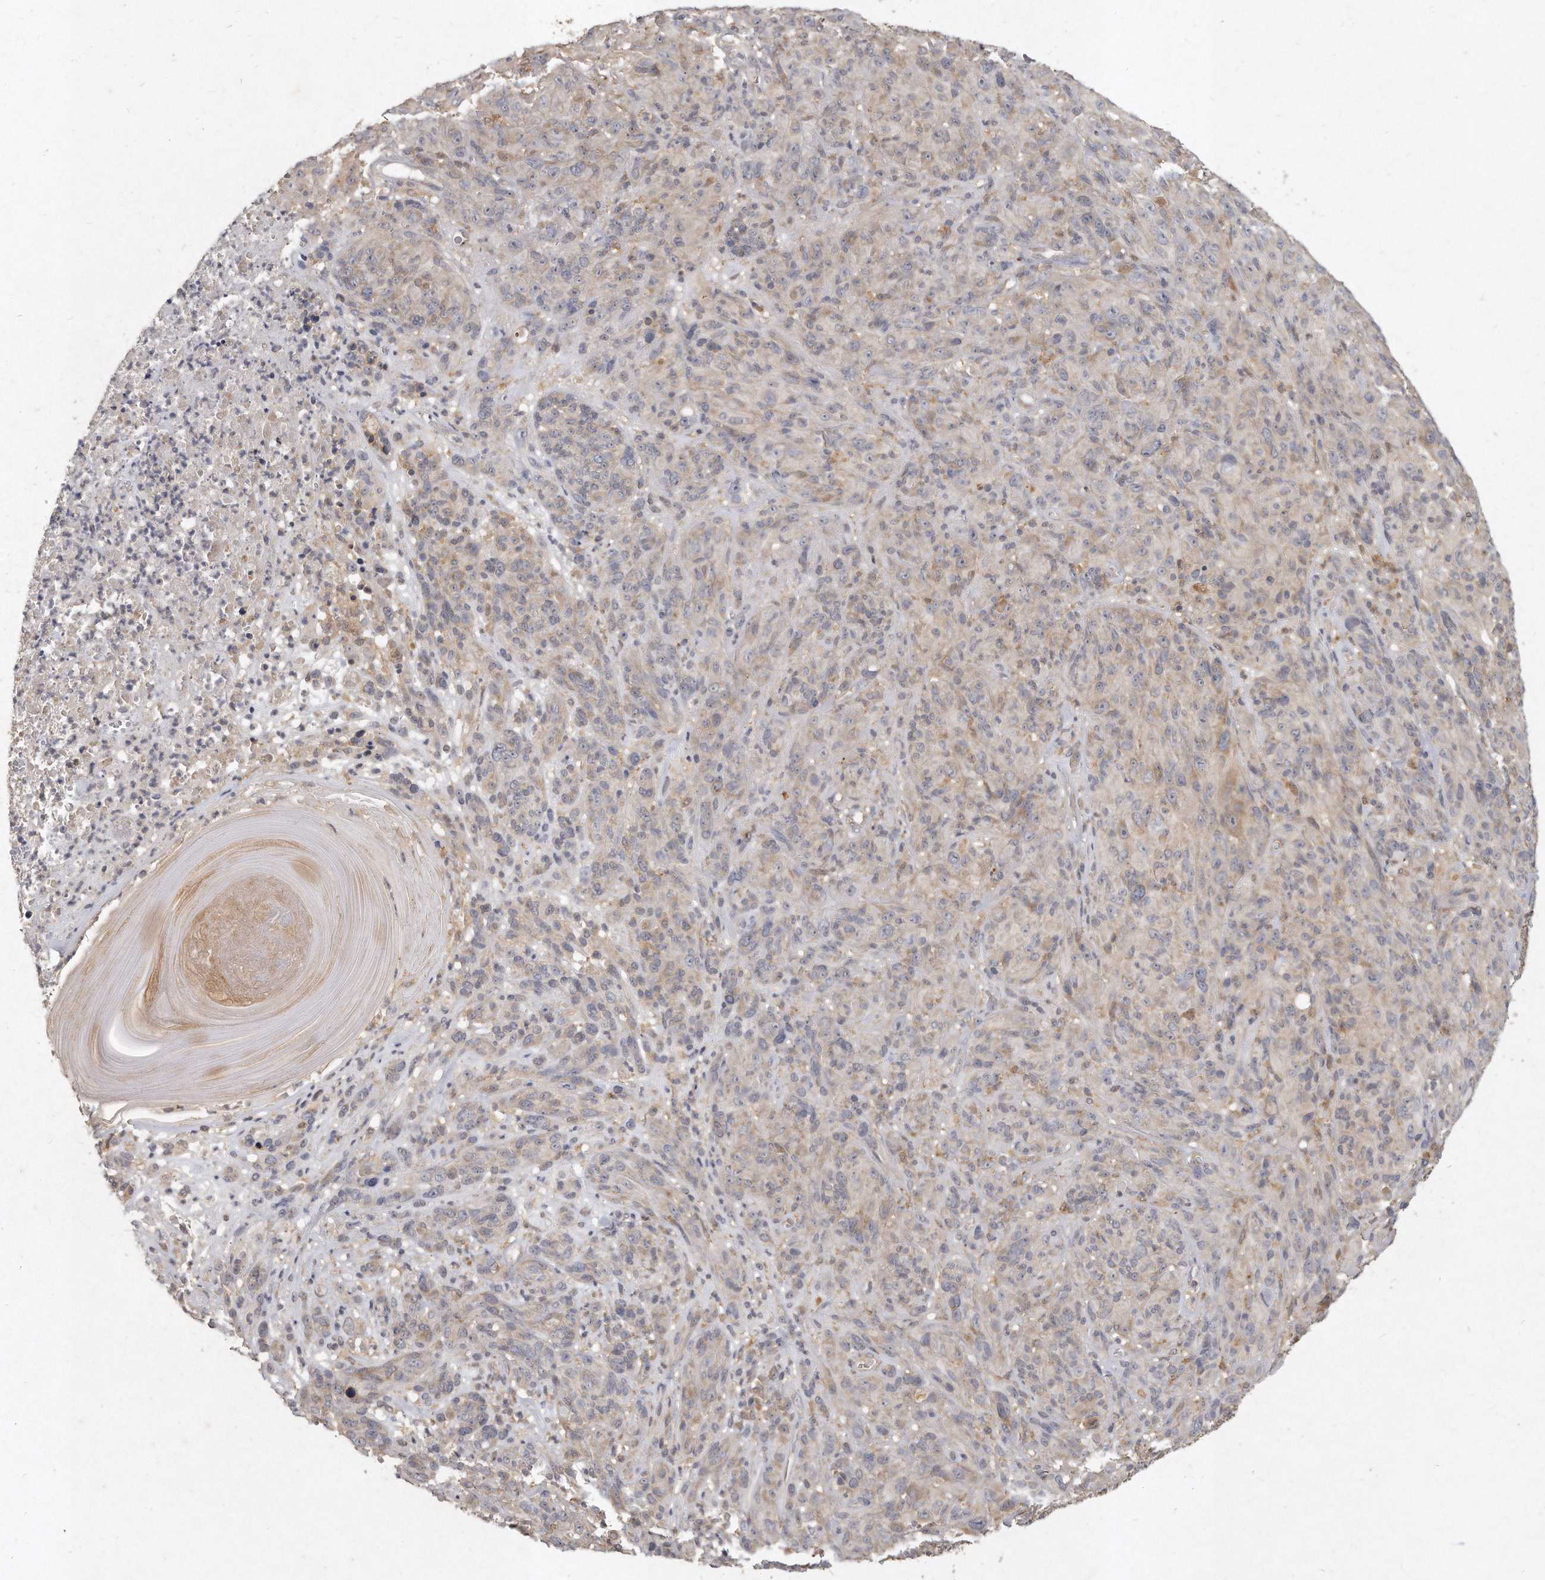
{"staining": {"intensity": "weak", "quantity": "<25%", "location": "cytoplasmic/membranous"}, "tissue": "melanoma", "cell_type": "Tumor cells", "image_type": "cancer", "snomed": [{"axis": "morphology", "description": "Malignant melanoma, NOS"}, {"axis": "topography", "description": "Skin of head"}], "caption": "A micrograph of human malignant melanoma is negative for staining in tumor cells.", "gene": "LGALS8", "patient": {"sex": "male", "age": 96}}